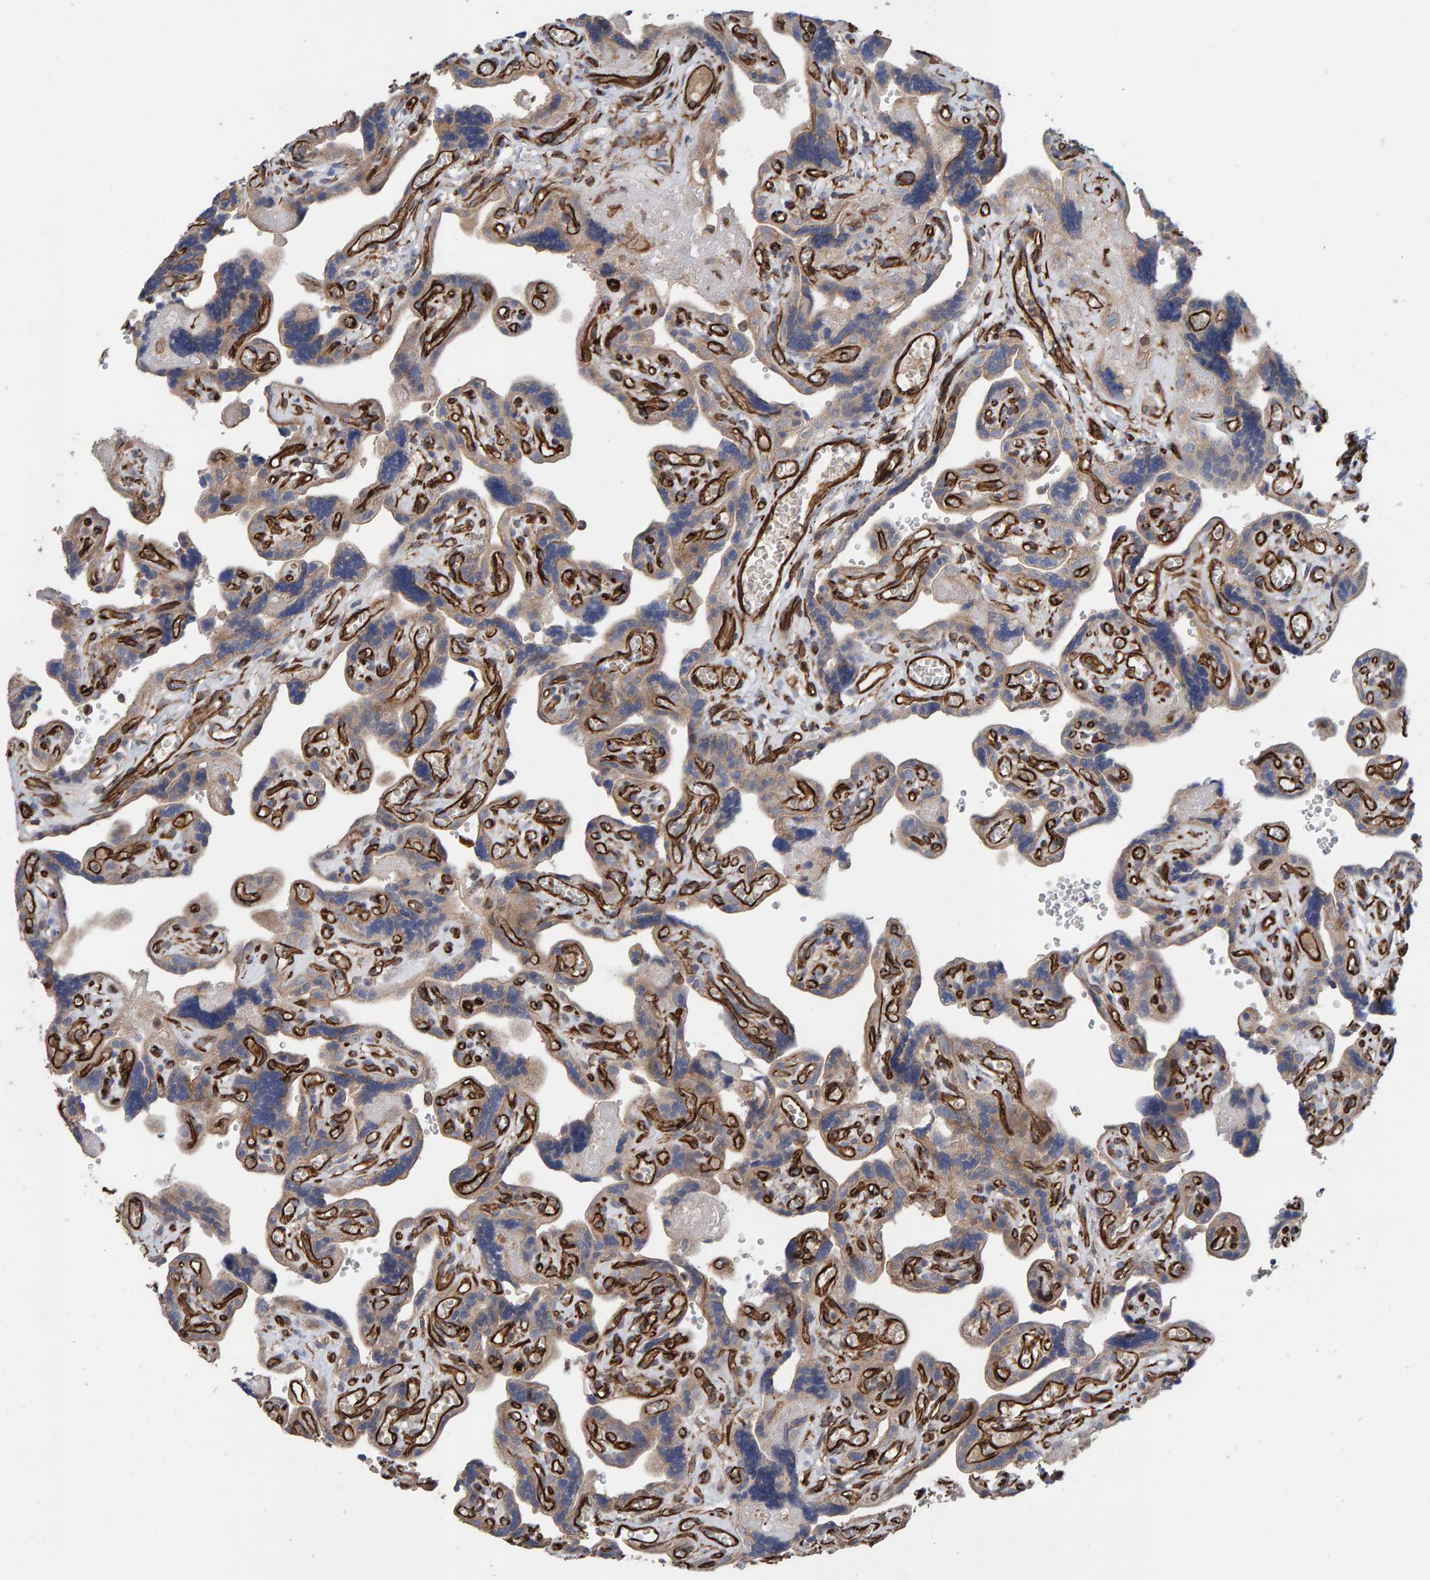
{"staining": {"intensity": "weak", "quantity": ">75%", "location": "cytoplasmic/membranous"}, "tissue": "placenta", "cell_type": "Trophoblastic cells", "image_type": "normal", "snomed": [{"axis": "morphology", "description": "Normal tissue, NOS"}, {"axis": "topography", "description": "Placenta"}], "caption": "Immunohistochemistry histopathology image of unremarkable placenta: placenta stained using IHC exhibits low levels of weak protein expression localized specifically in the cytoplasmic/membranous of trophoblastic cells, appearing as a cytoplasmic/membranous brown color.", "gene": "ZNF347", "patient": {"sex": "female", "age": 30}}